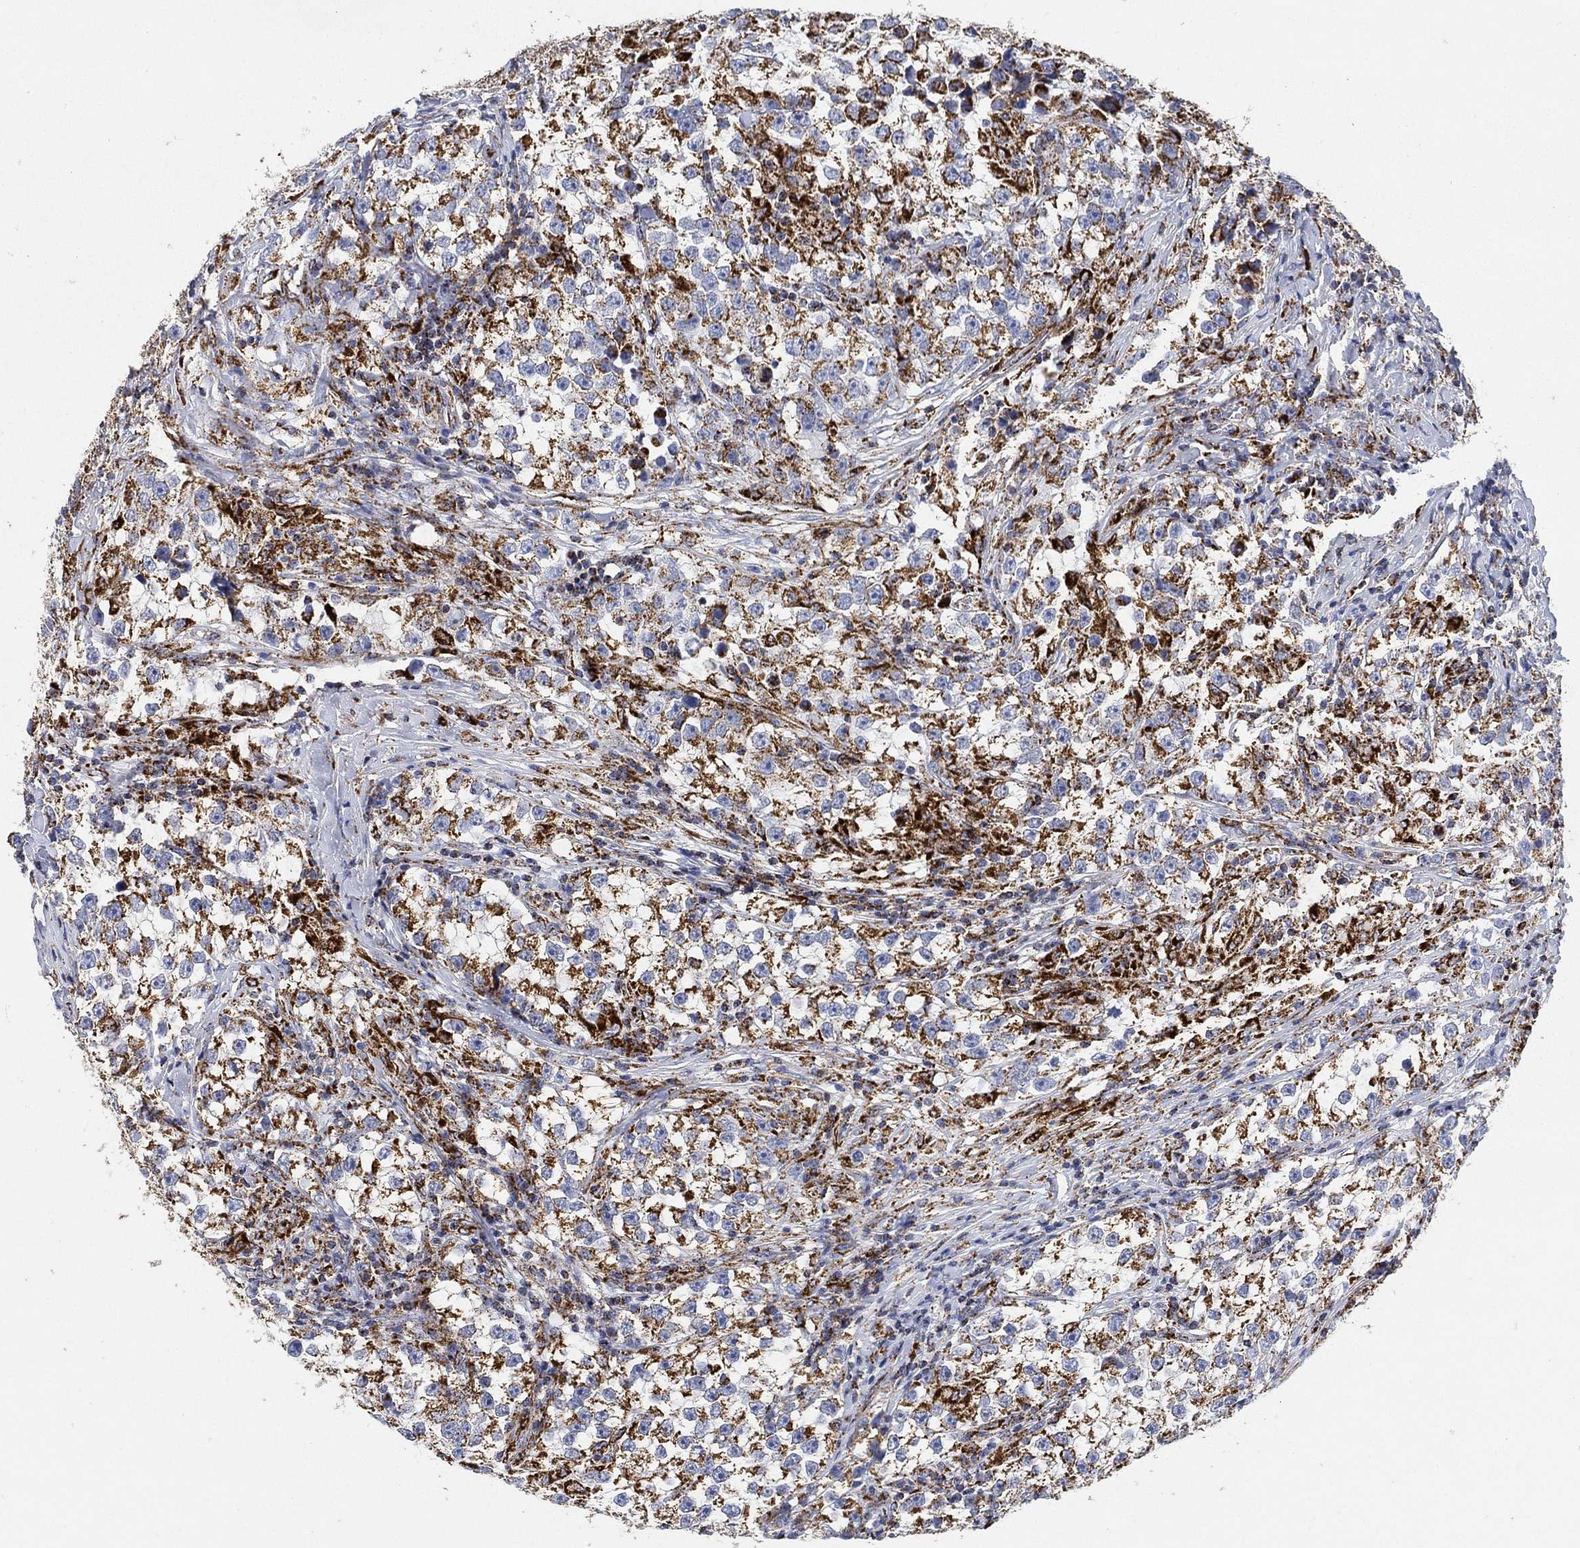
{"staining": {"intensity": "strong", "quantity": "25%-75%", "location": "cytoplasmic/membranous"}, "tissue": "testis cancer", "cell_type": "Tumor cells", "image_type": "cancer", "snomed": [{"axis": "morphology", "description": "Seminoma, NOS"}, {"axis": "topography", "description": "Testis"}], "caption": "Strong cytoplasmic/membranous staining is appreciated in about 25%-75% of tumor cells in testis seminoma. (DAB (3,3'-diaminobenzidine) IHC, brown staining for protein, blue staining for nuclei).", "gene": "NDUFS3", "patient": {"sex": "male", "age": 46}}